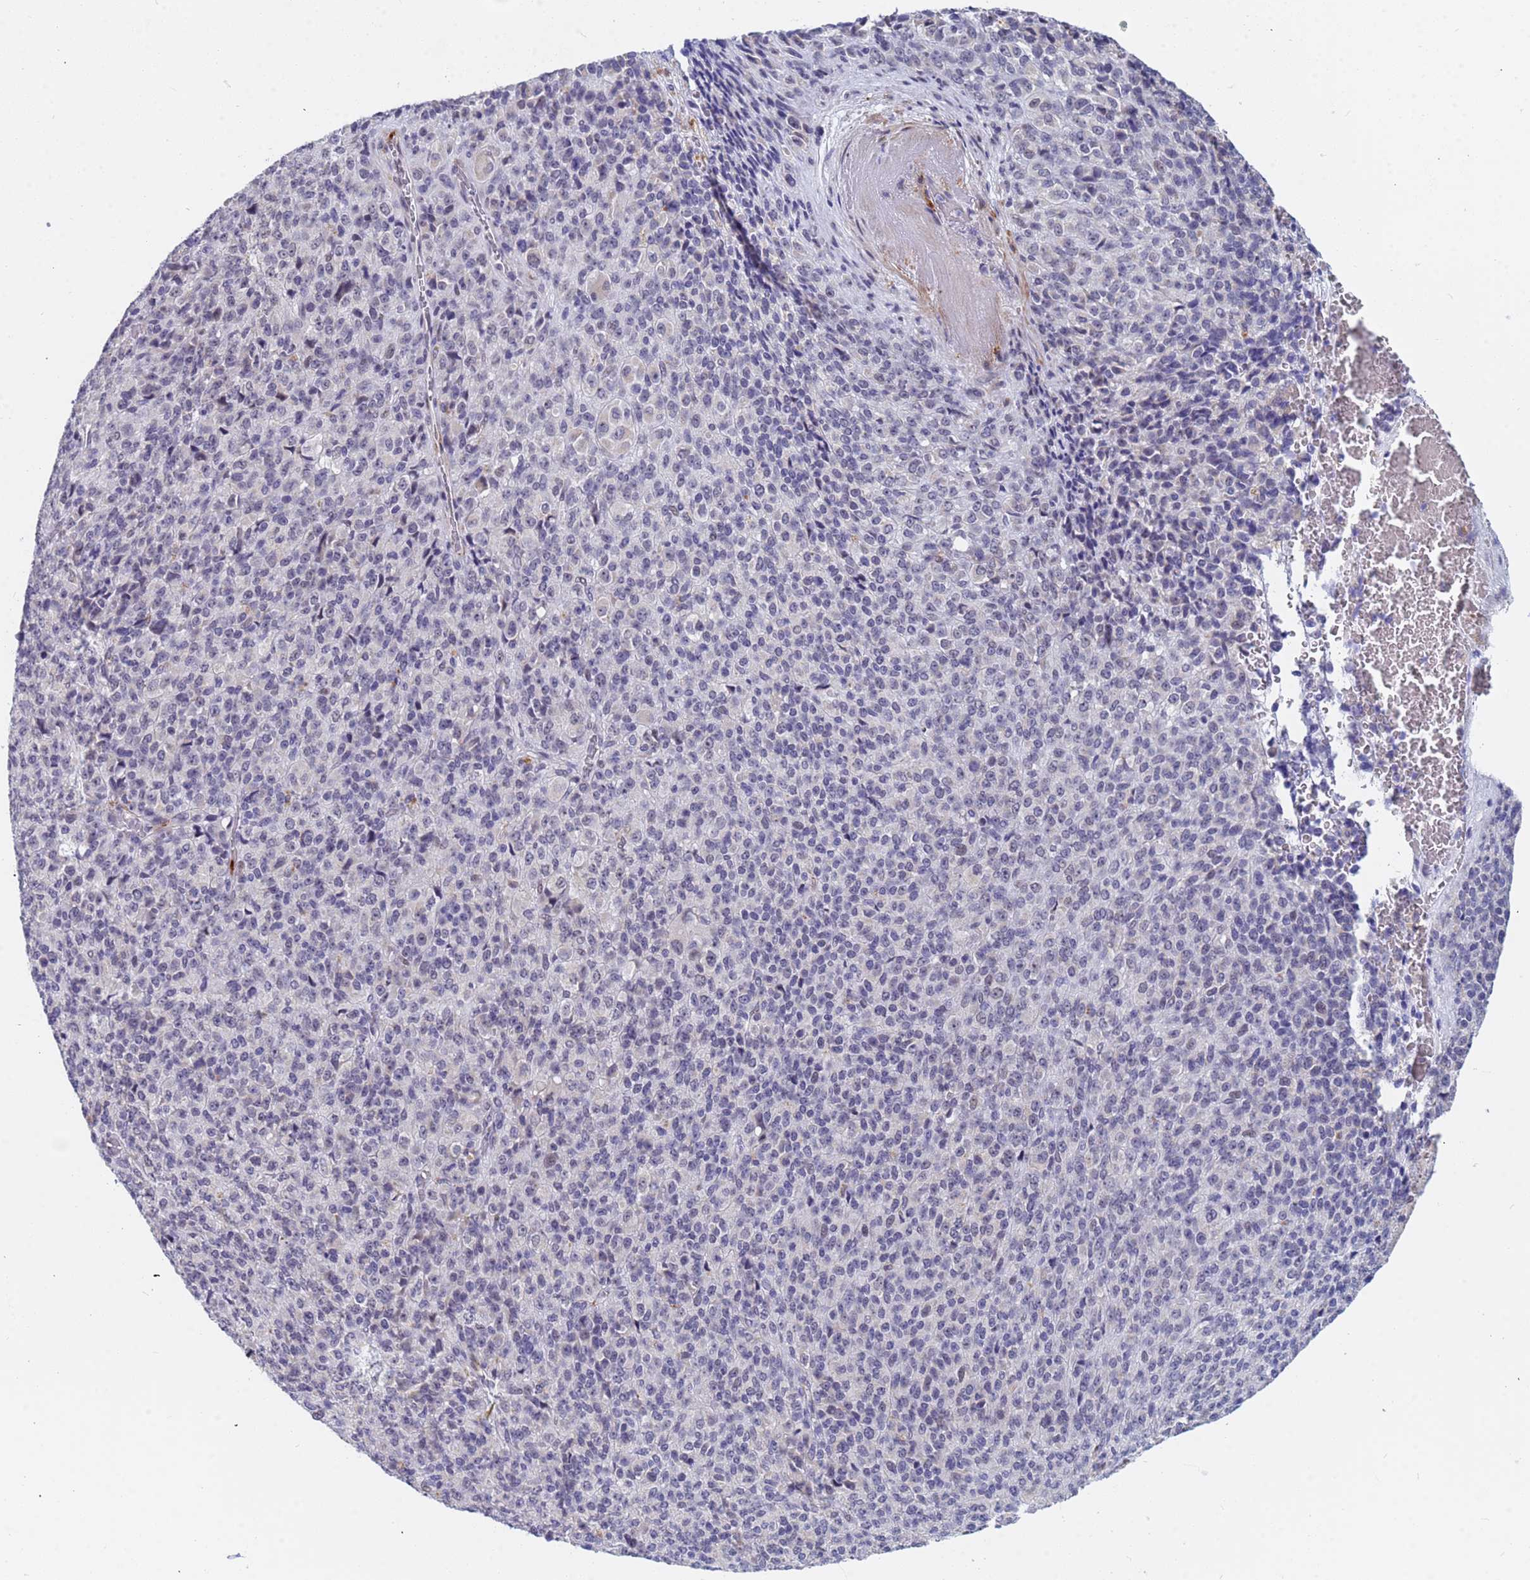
{"staining": {"intensity": "negative", "quantity": "none", "location": "none"}, "tissue": "melanoma", "cell_type": "Tumor cells", "image_type": "cancer", "snomed": [{"axis": "morphology", "description": "Malignant melanoma, Metastatic site"}, {"axis": "topography", "description": "Brain"}], "caption": "DAB immunohistochemical staining of human malignant melanoma (metastatic site) demonstrates no significant positivity in tumor cells. (Stains: DAB immunohistochemistry (IHC) with hematoxylin counter stain, Microscopy: brightfield microscopy at high magnification).", "gene": "CXorf65", "patient": {"sex": "female", "age": 56}}